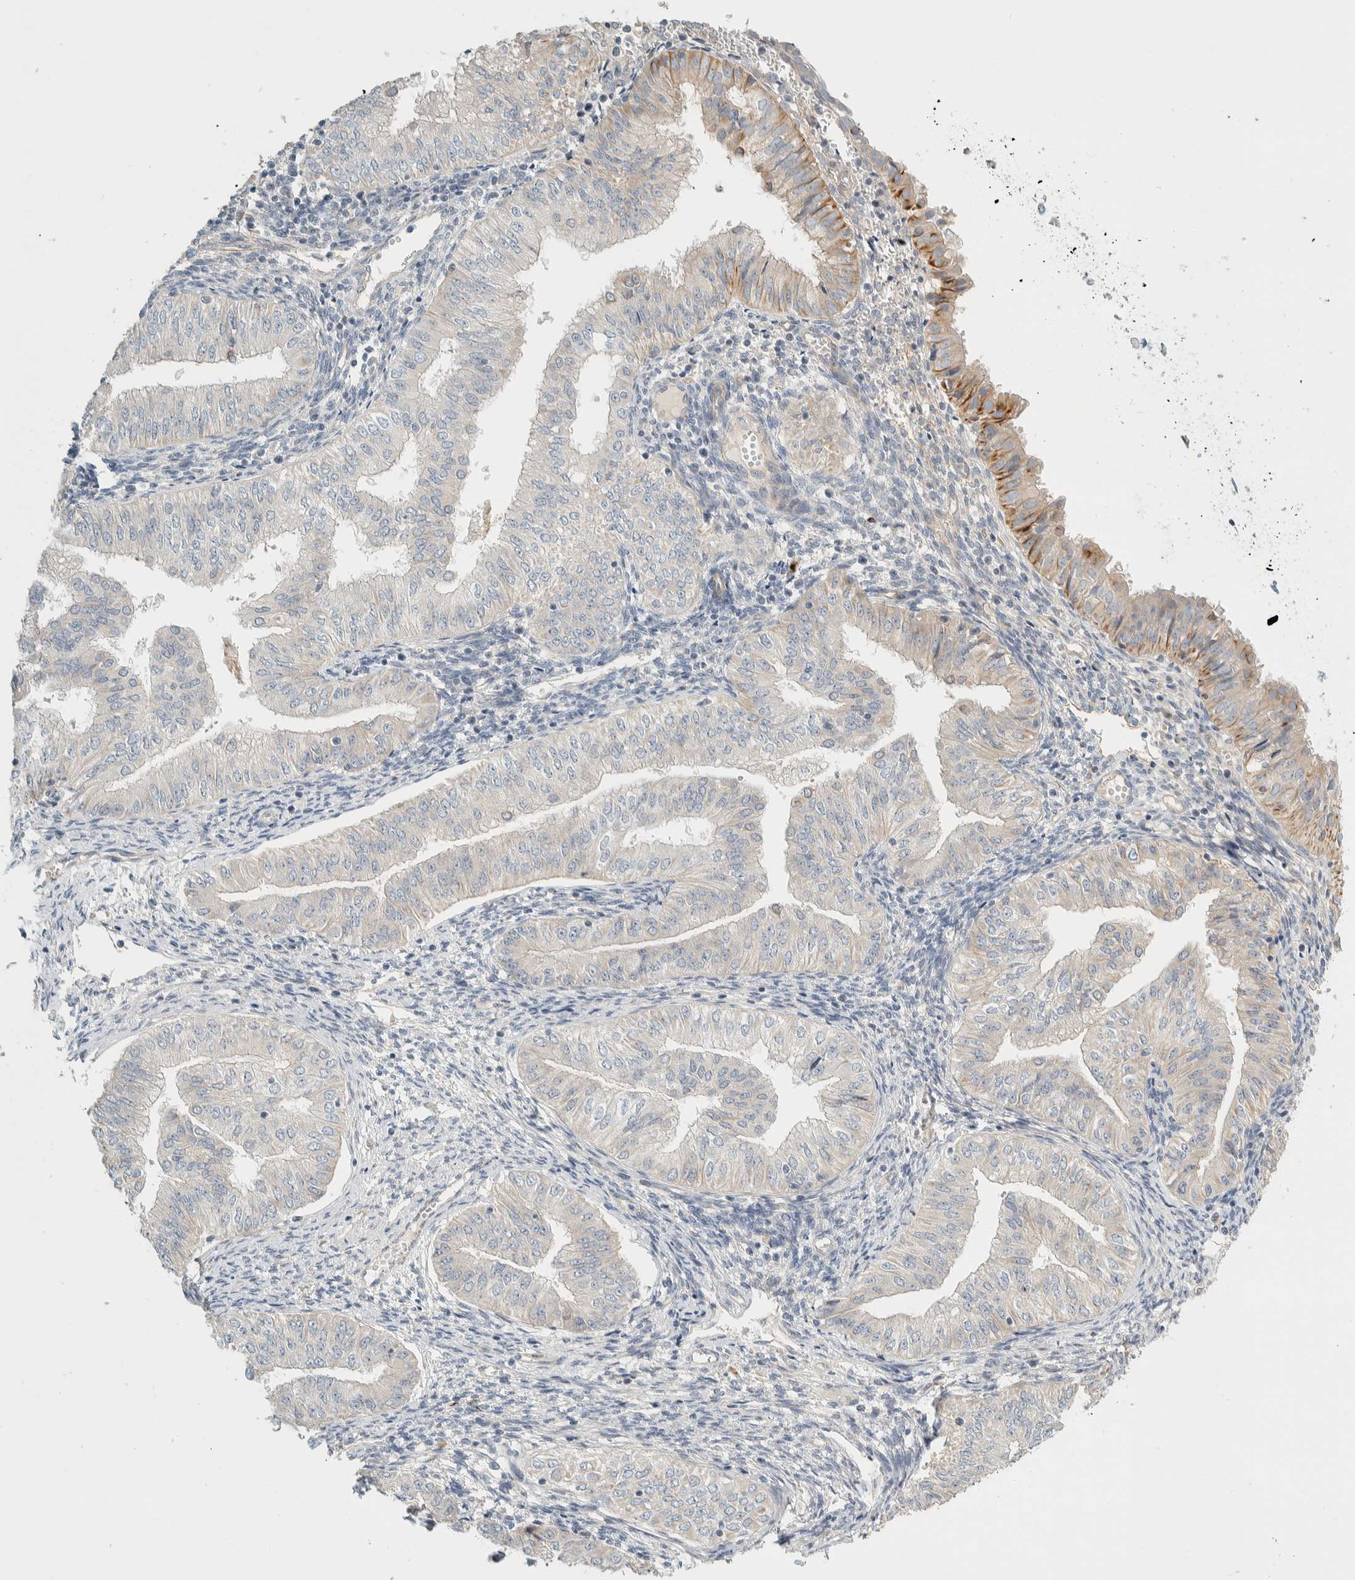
{"staining": {"intensity": "moderate", "quantity": "<25%", "location": "cytoplasmic/membranous"}, "tissue": "endometrial cancer", "cell_type": "Tumor cells", "image_type": "cancer", "snomed": [{"axis": "morphology", "description": "Normal tissue, NOS"}, {"axis": "morphology", "description": "Adenocarcinoma, NOS"}, {"axis": "topography", "description": "Endometrium"}], "caption": "Endometrial adenocarcinoma was stained to show a protein in brown. There is low levels of moderate cytoplasmic/membranous positivity in about <25% of tumor cells.", "gene": "CDR2", "patient": {"sex": "female", "age": 53}}